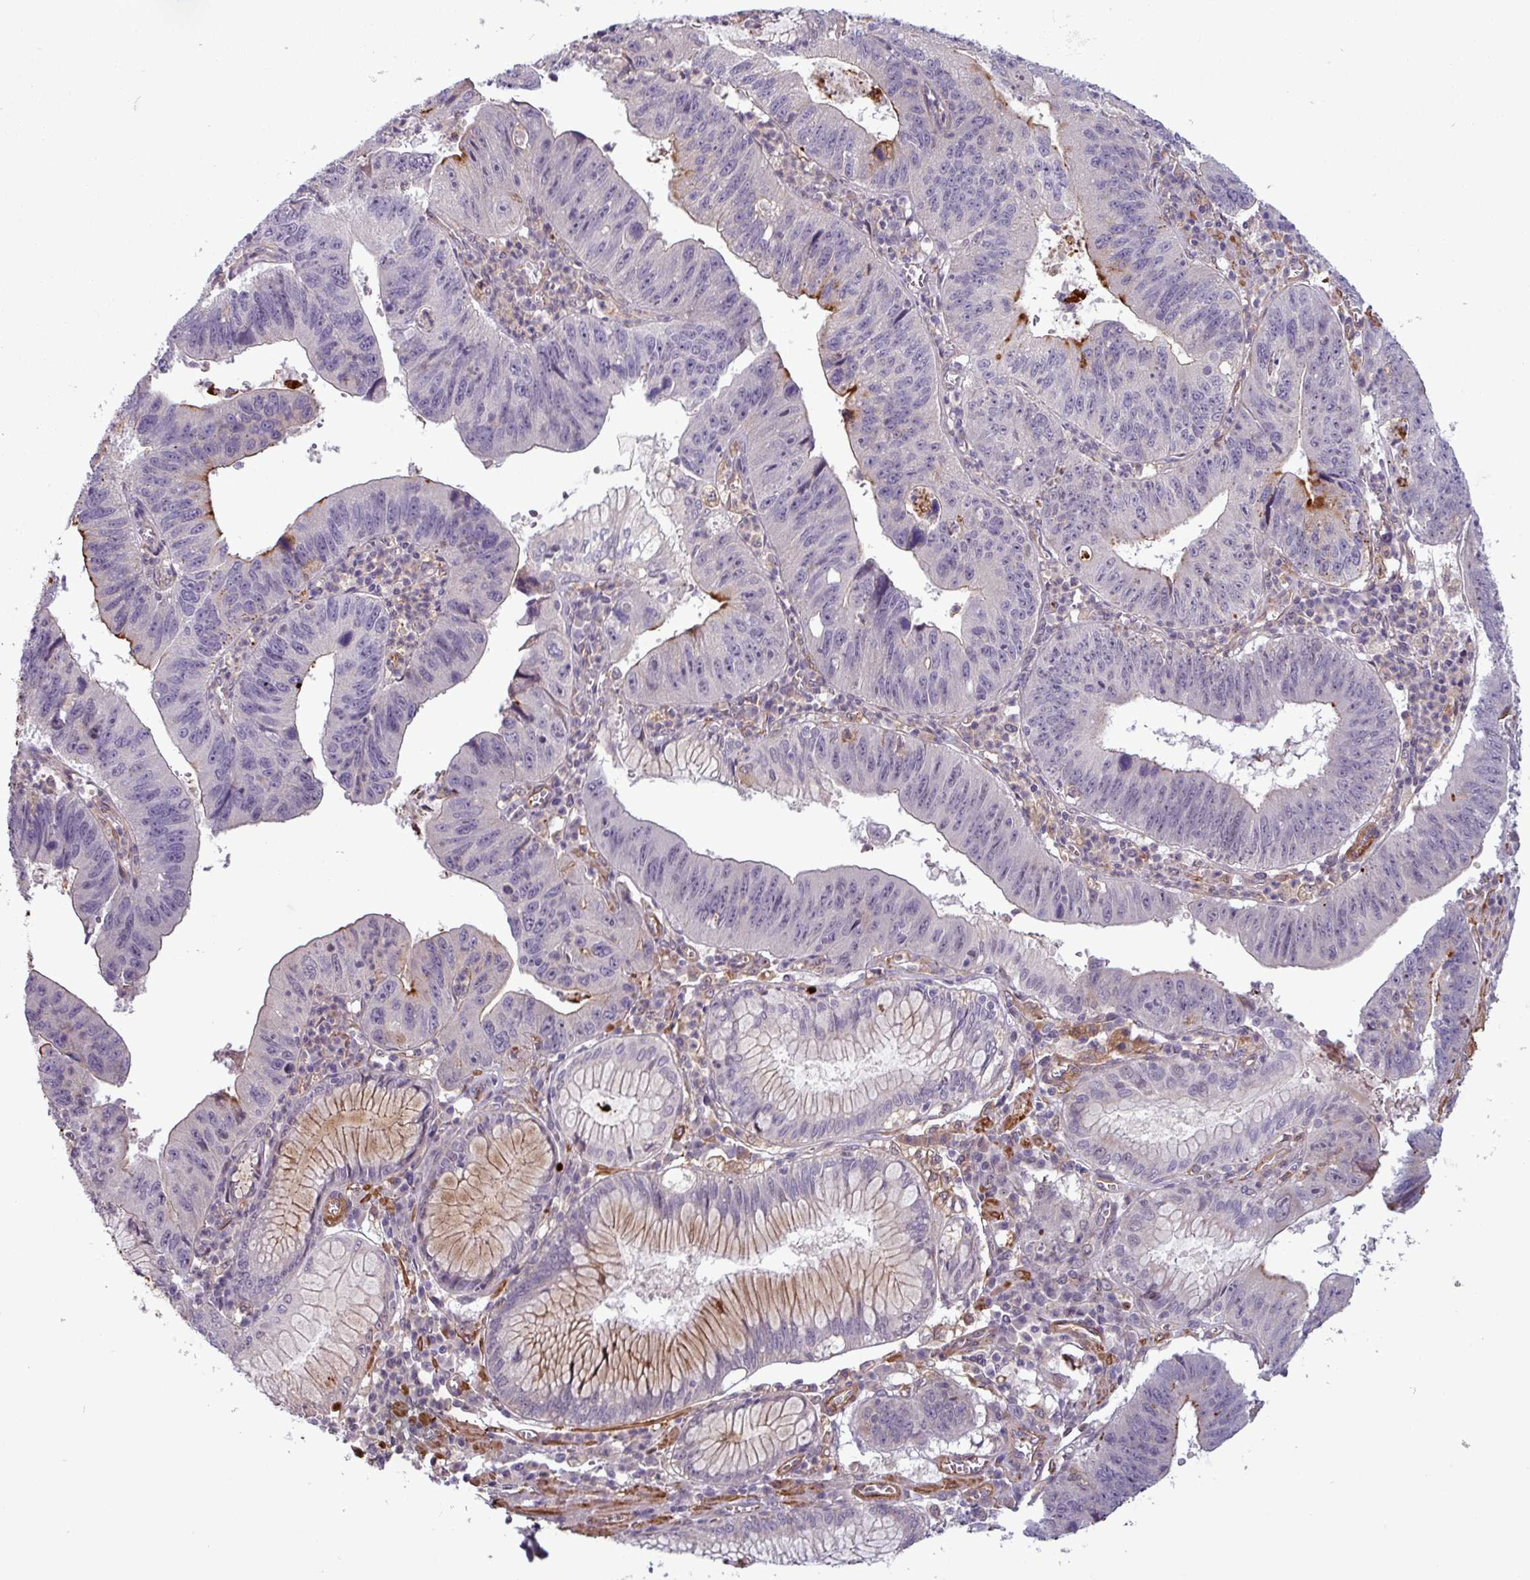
{"staining": {"intensity": "moderate", "quantity": "<25%", "location": "cytoplasmic/membranous"}, "tissue": "stomach cancer", "cell_type": "Tumor cells", "image_type": "cancer", "snomed": [{"axis": "morphology", "description": "Adenocarcinoma, NOS"}, {"axis": "topography", "description": "Stomach"}], "caption": "Stomach adenocarcinoma stained for a protein reveals moderate cytoplasmic/membranous positivity in tumor cells. The protein is shown in brown color, while the nuclei are stained blue.", "gene": "PCED1A", "patient": {"sex": "male", "age": 59}}